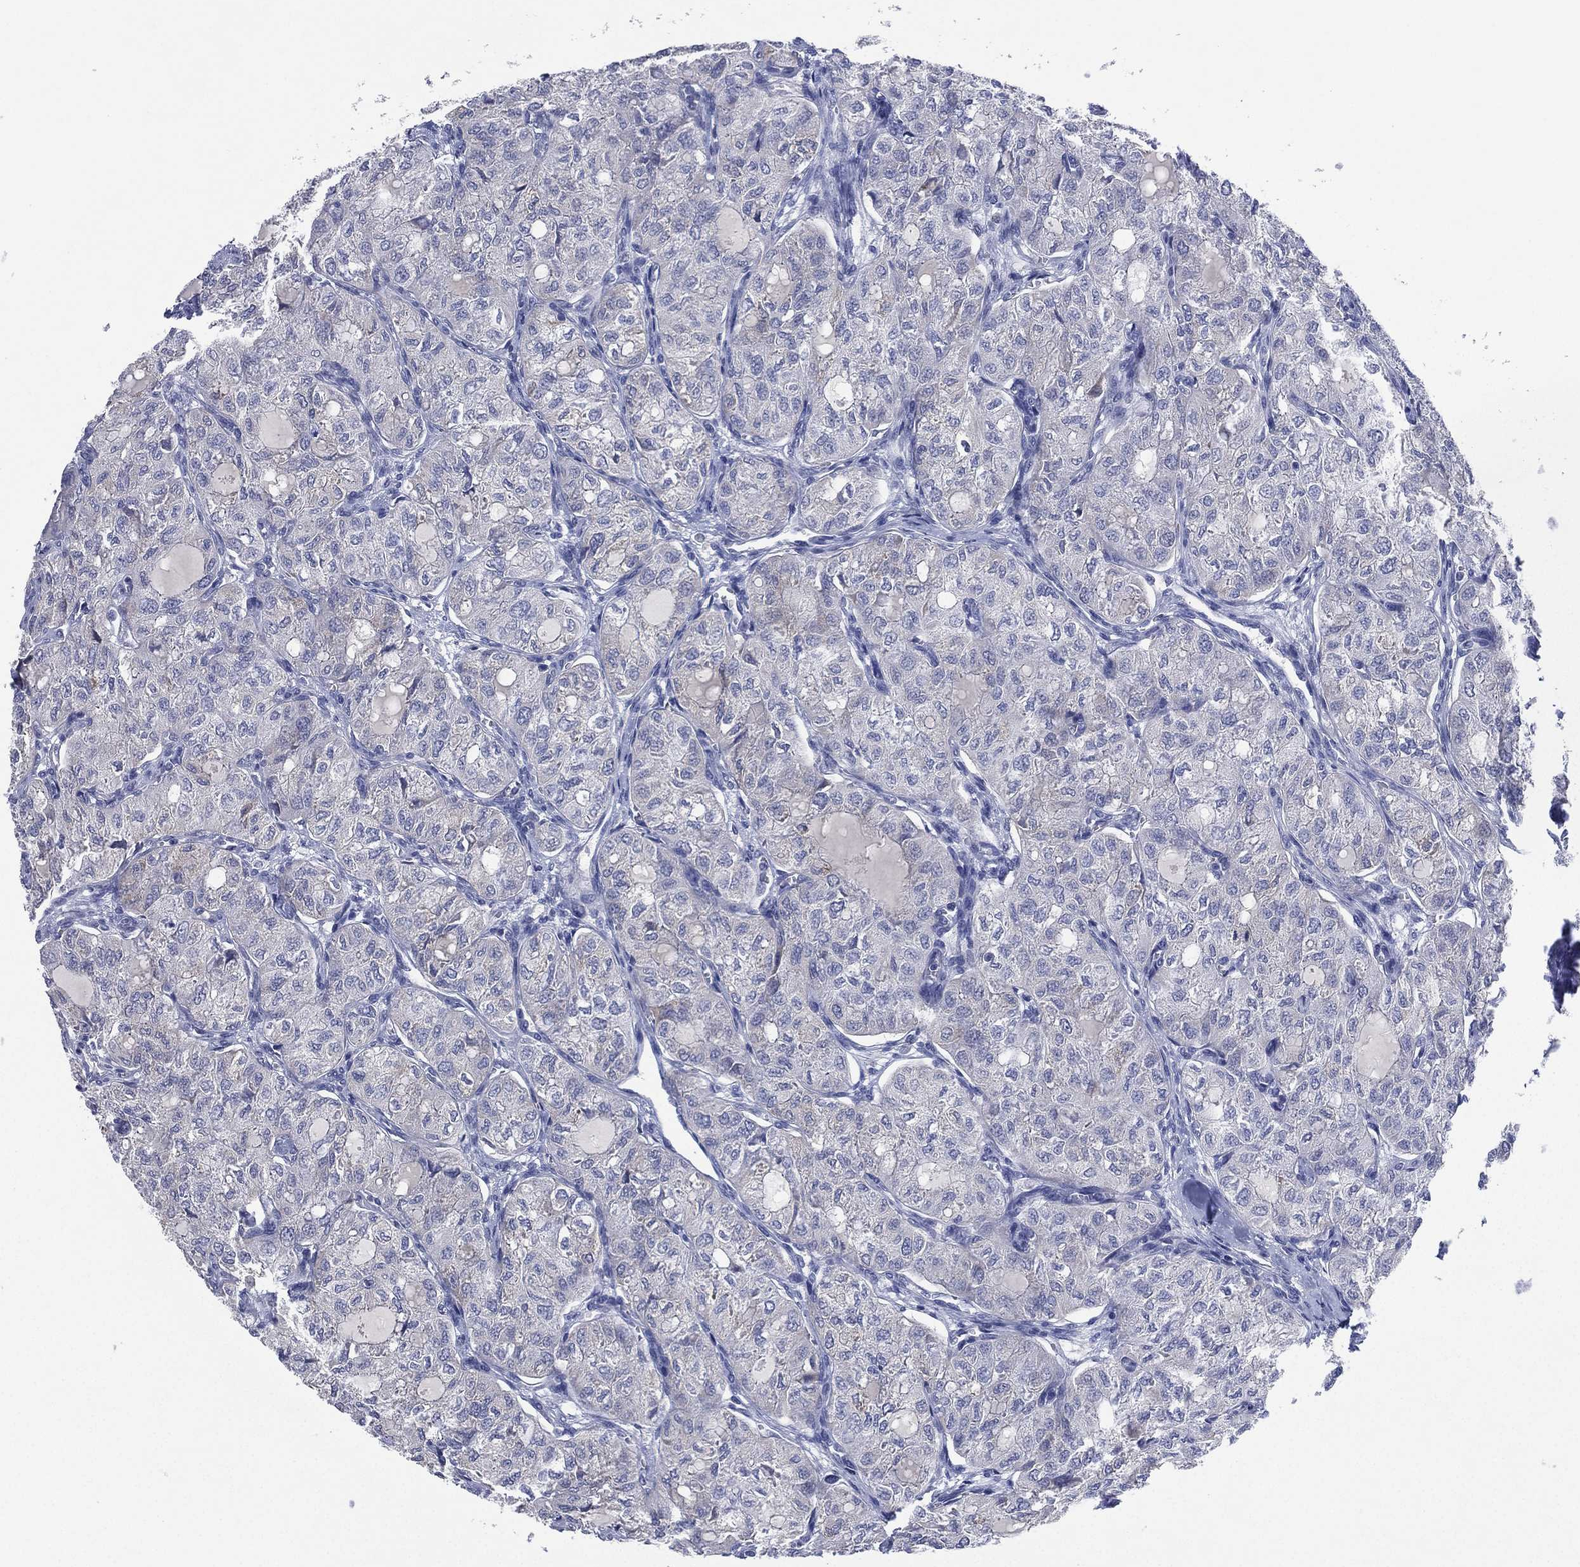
{"staining": {"intensity": "negative", "quantity": "none", "location": "none"}, "tissue": "thyroid cancer", "cell_type": "Tumor cells", "image_type": "cancer", "snomed": [{"axis": "morphology", "description": "Follicular adenoma carcinoma, NOS"}, {"axis": "topography", "description": "Thyroid gland"}], "caption": "This is an immunohistochemistry micrograph of thyroid cancer (follicular adenoma carcinoma). There is no expression in tumor cells.", "gene": "KRT35", "patient": {"sex": "male", "age": 75}}